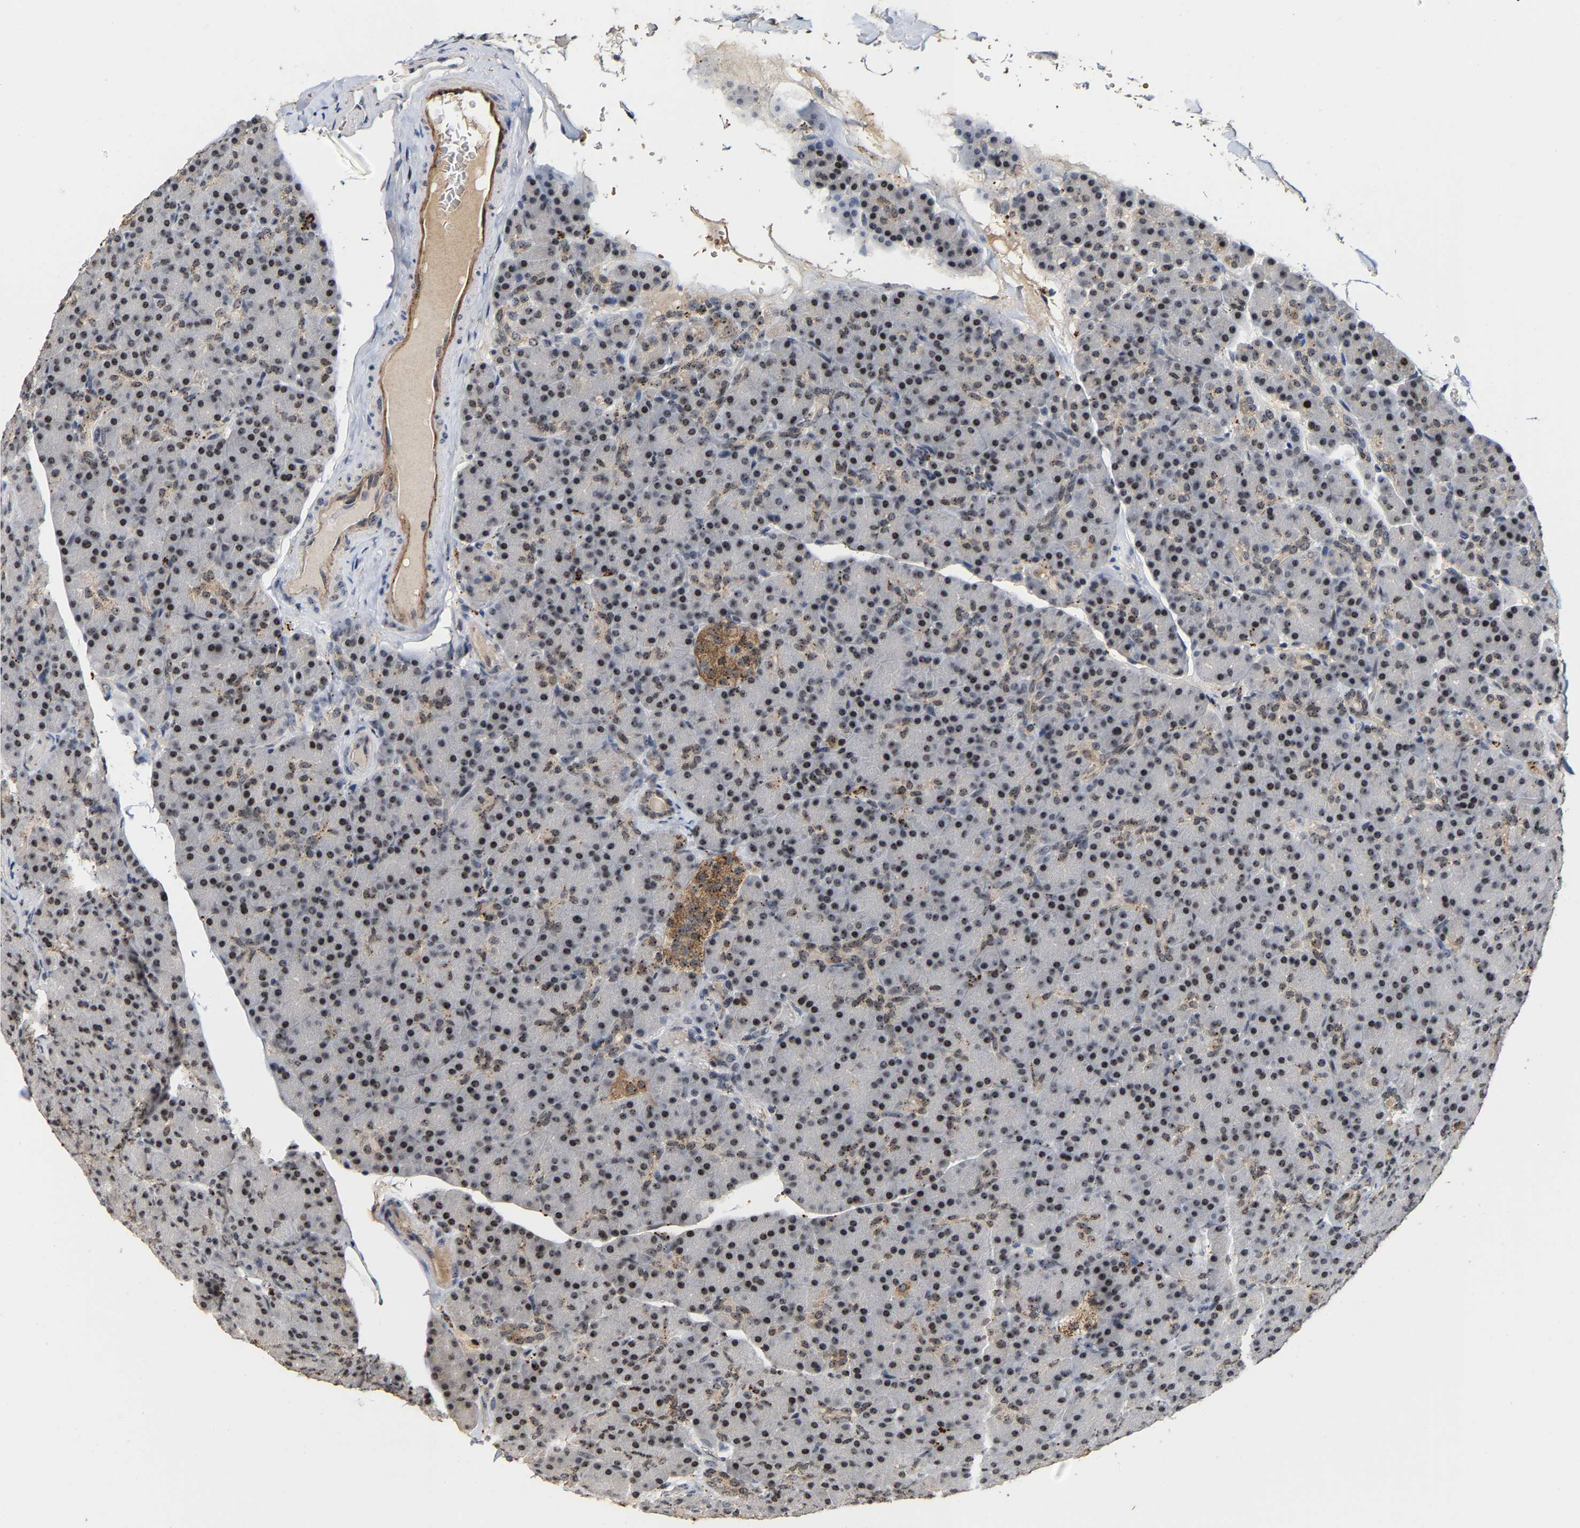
{"staining": {"intensity": "strong", "quantity": "25%-75%", "location": "nuclear"}, "tissue": "pancreas", "cell_type": "Exocrine glandular cells", "image_type": "normal", "snomed": [{"axis": "morphology", "description": "Normal tissue, NOS"}, {"axis": "topography", "description": "Pancreas"}], "caption": "Brown immunohistochemical staining in benign pancreas shows strong nuclear staining in approximately 25%-75% of exocrine glandular cells.", "gene": "NOP58", "patient": {"sex": "female", "age": 43}}